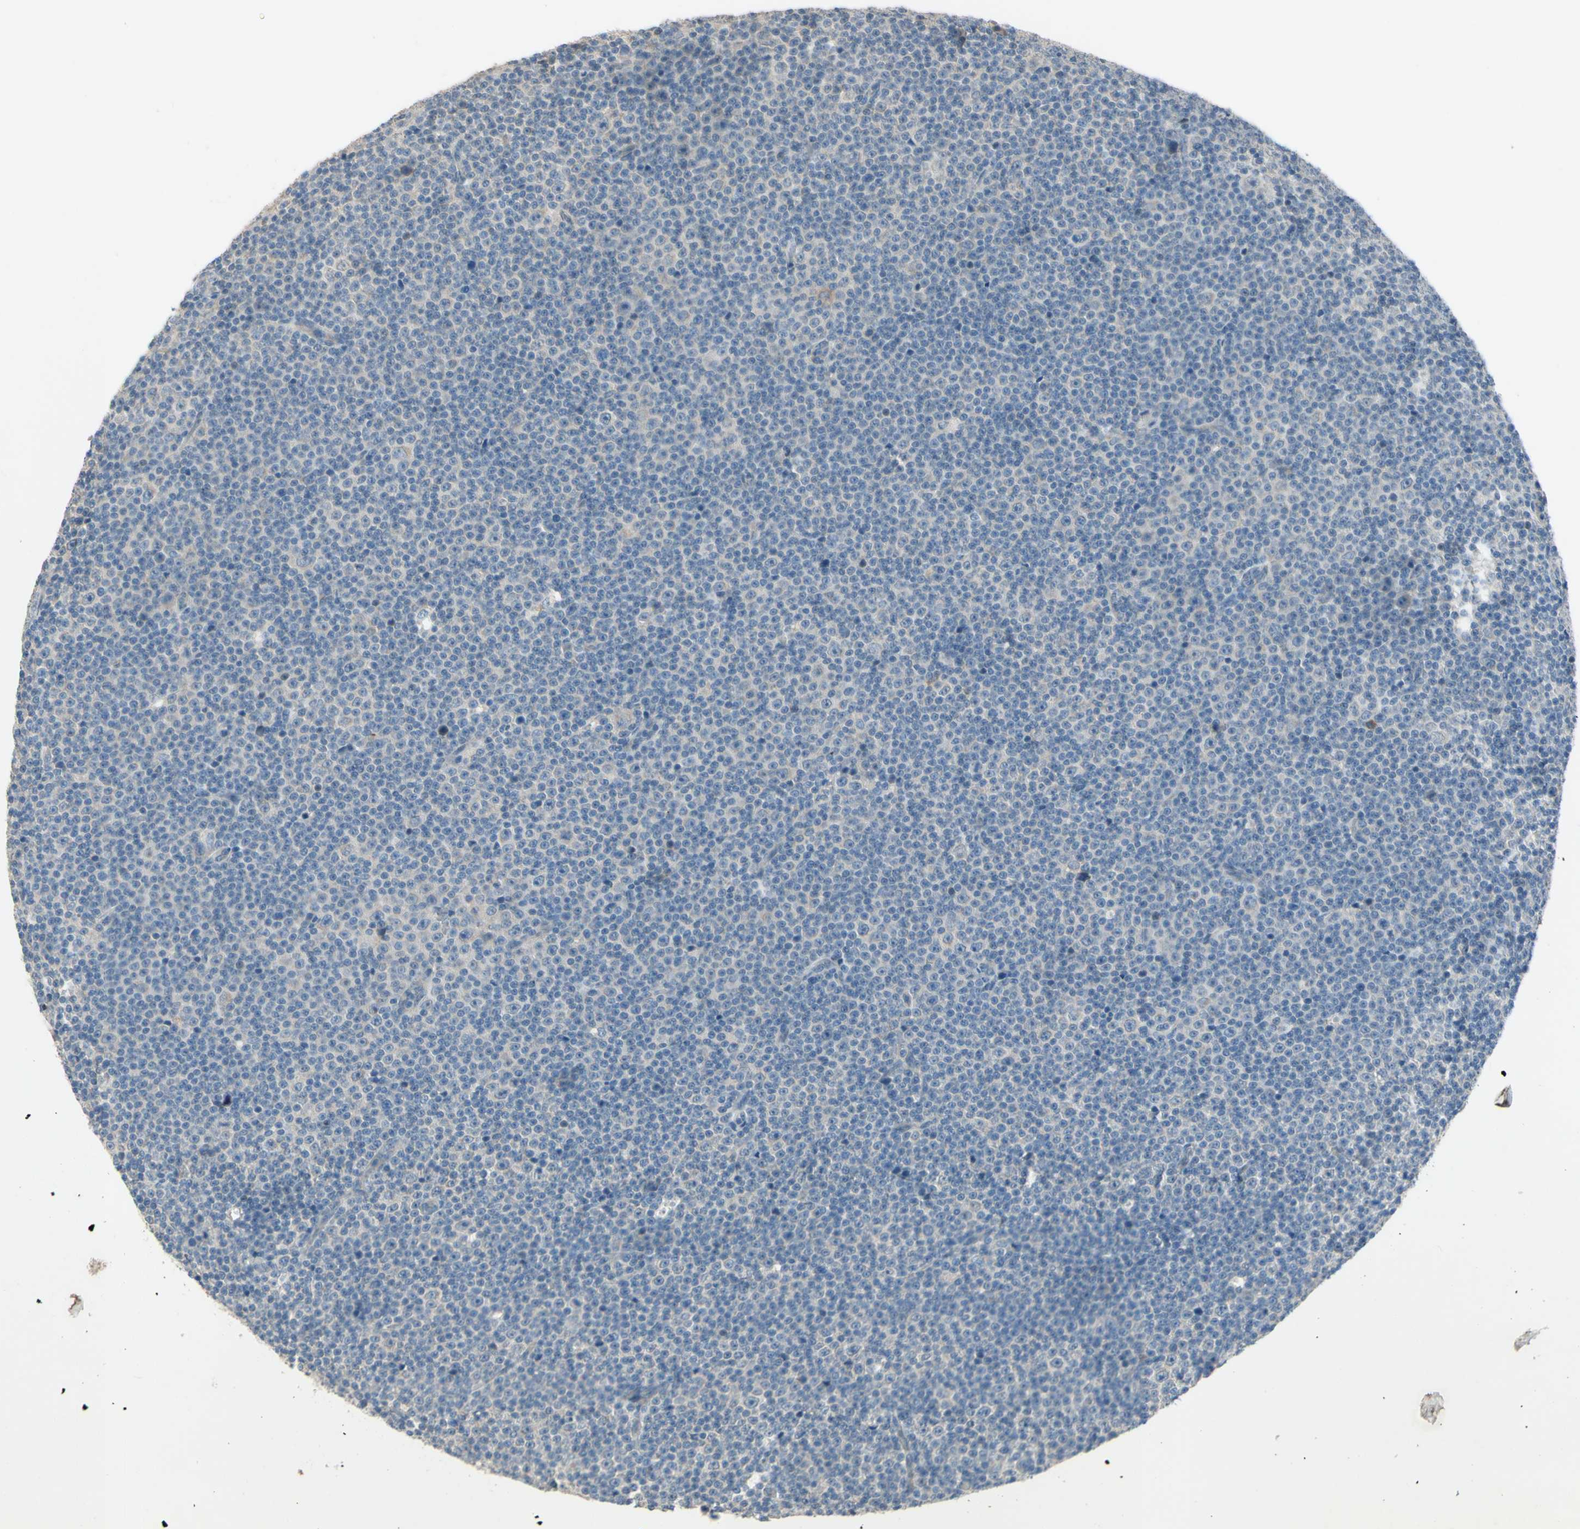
{"staining": {"intensity": "negative", "quantity": "none", "location": "none"}, "tissue": "lymphoma", "cell_type": "Tumor cells", "image_type": "cancer", "snomed": [{"axis": "morphology", "description": "Malignant lymphoma, non-Hodgkin's type, Low grade"}, {"axis": "topography", "description": "Lymph node"}], "caption": "Photomicrograph shows no significant protein staining in tumor cells of low-grade malignant lymphoma, non-Hodgkin's type.", "gene": "AATK", "patient": {"sex": "female", "age": 67}}